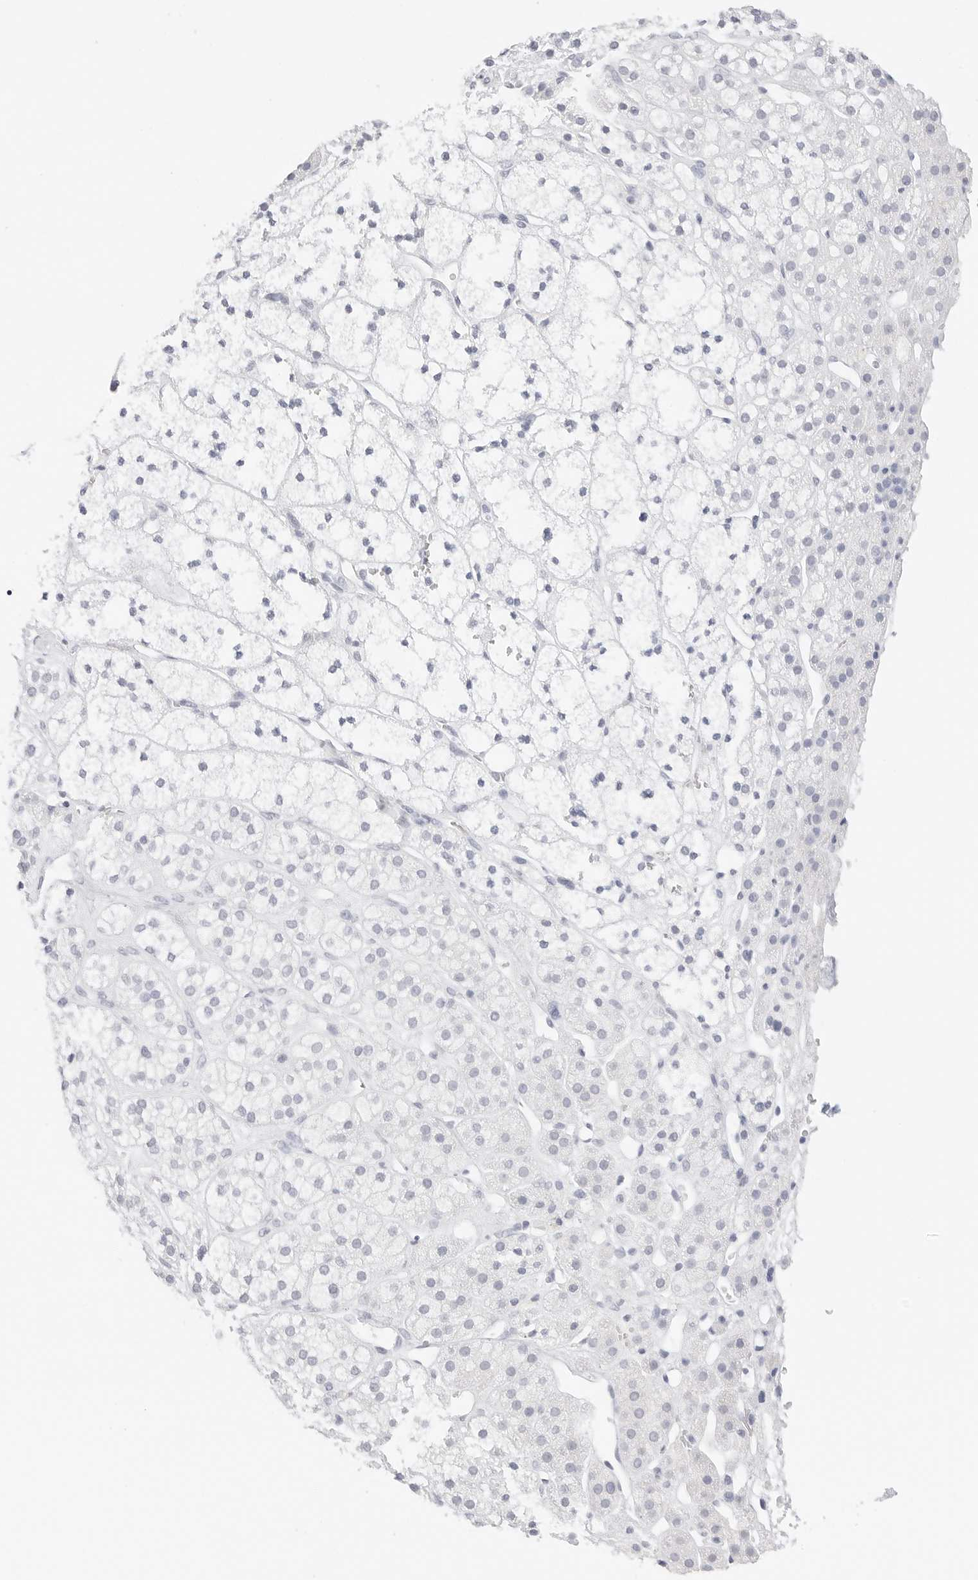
{"staining": {"intensity": "negative", "quantity": "none", "location": "none"}, "tissue": "adrenal gland", "cell_type": "Glandular cells", "image_type": "normal", "snomed": [{"axis": "morphology", "description": "Normal tissue, NOS"}, {"axis": "topography", "description": "Adrenal gland"}], "caption": "A micrograph of human adrenal gland is negative for staining in glandular cells. The staining is performed using DAB (3,3'-diaminobenzidine) brown chromogen with nuclei counter-stained in using hematoxylin.", "gene": "TFF2", "patient": {"sex": "male", "age": 56}}